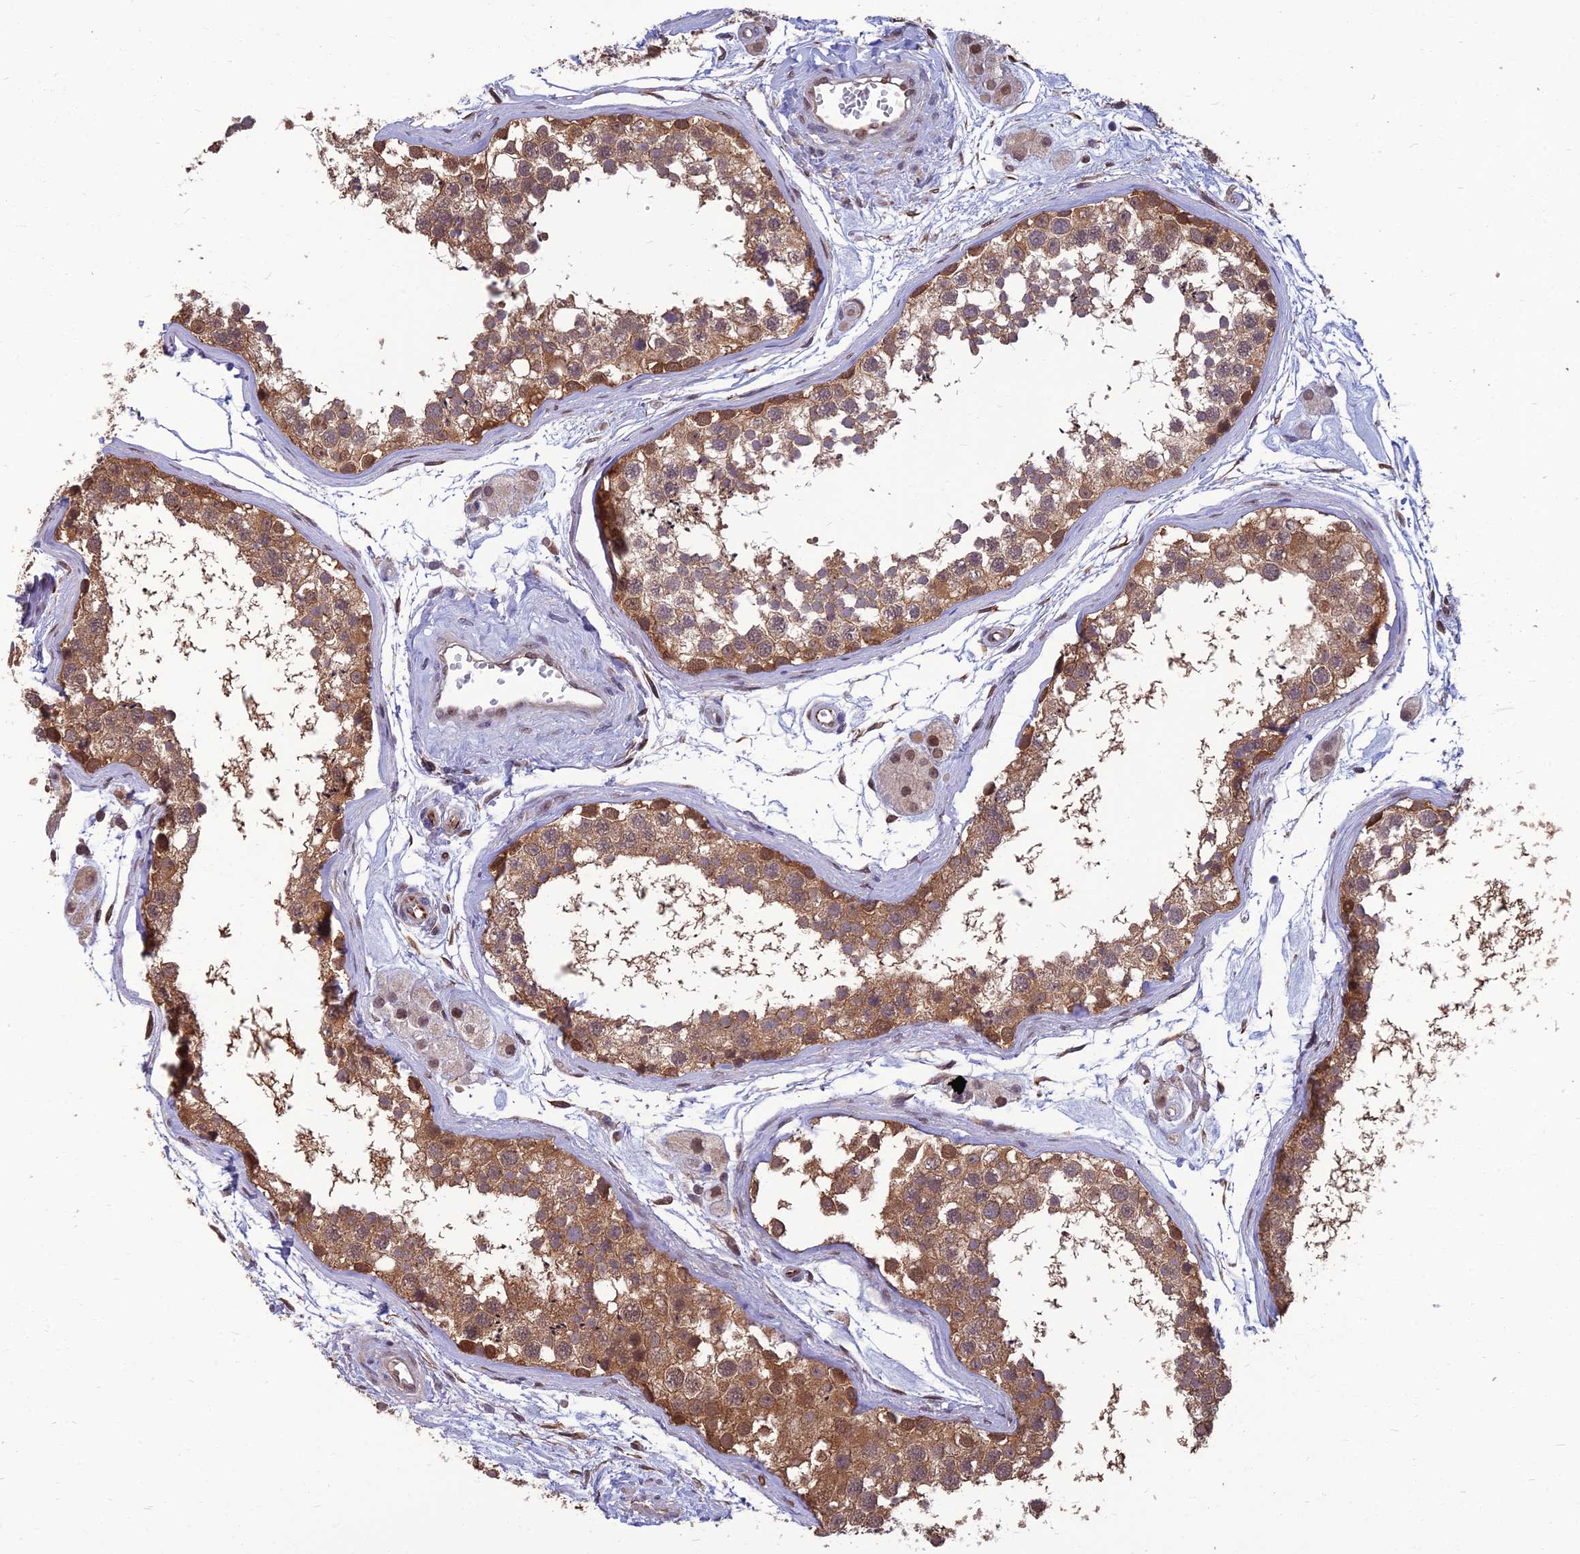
{"staining": {"intensity": "moderate", "quantity": ">75%", "location": "cytoplasmic/membranous"}, "tissue": "testis", "cell_type": "Cells in seminiferous ducts", "image_type": "normal", "snomed": [{"axis": "morphology", "description": "Normal tissue, NOS"}, {"axis": "topography", "description": "Testis"}], "caption": "DAB immunohistochemical staining of unremarkable human testis reveals moderate cytoplasmic/membranous protein staining in about >75% of cells in seminiferous ducts.", "gene": "NR4A3", "patient": {"sex": "male", "age": 56}}